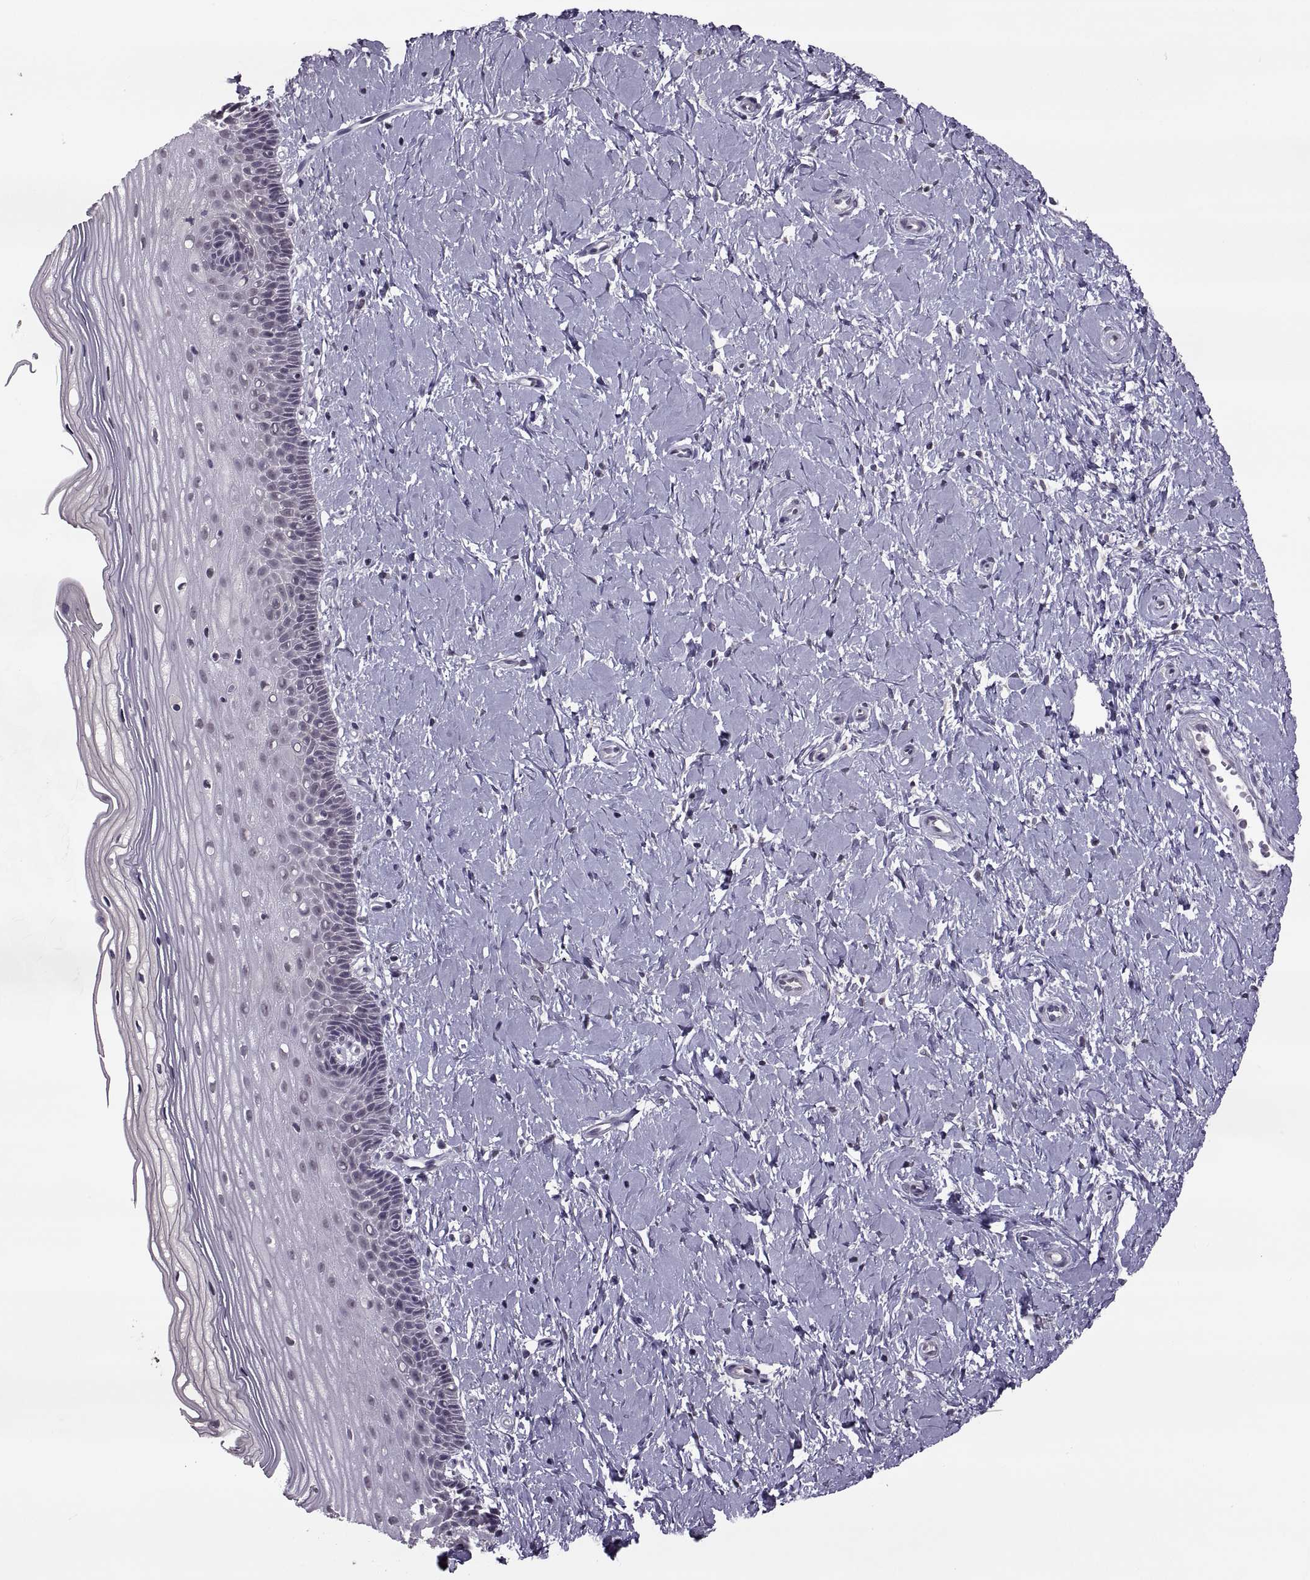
{"staining": {"intensity": "negative", "quantity": "none", "location": "none"}, "tissue": "cervix", "cell_type": "Glandular cells", "image_type": "normal", "snomed": [{"axis": "morphology", "description": "Normal tissue, NOS"}, {"axis": "topography", "description": "Cervix"}], "caption": "This histopathology image is of benign cervix stained with immunohistochemistry (IHC) to label a protein in brown with the nuclei are counter-stained blue. There is no expression in glandular cells.", "gene": "OTP", "patient": {"sex": "female", "age": 37}}